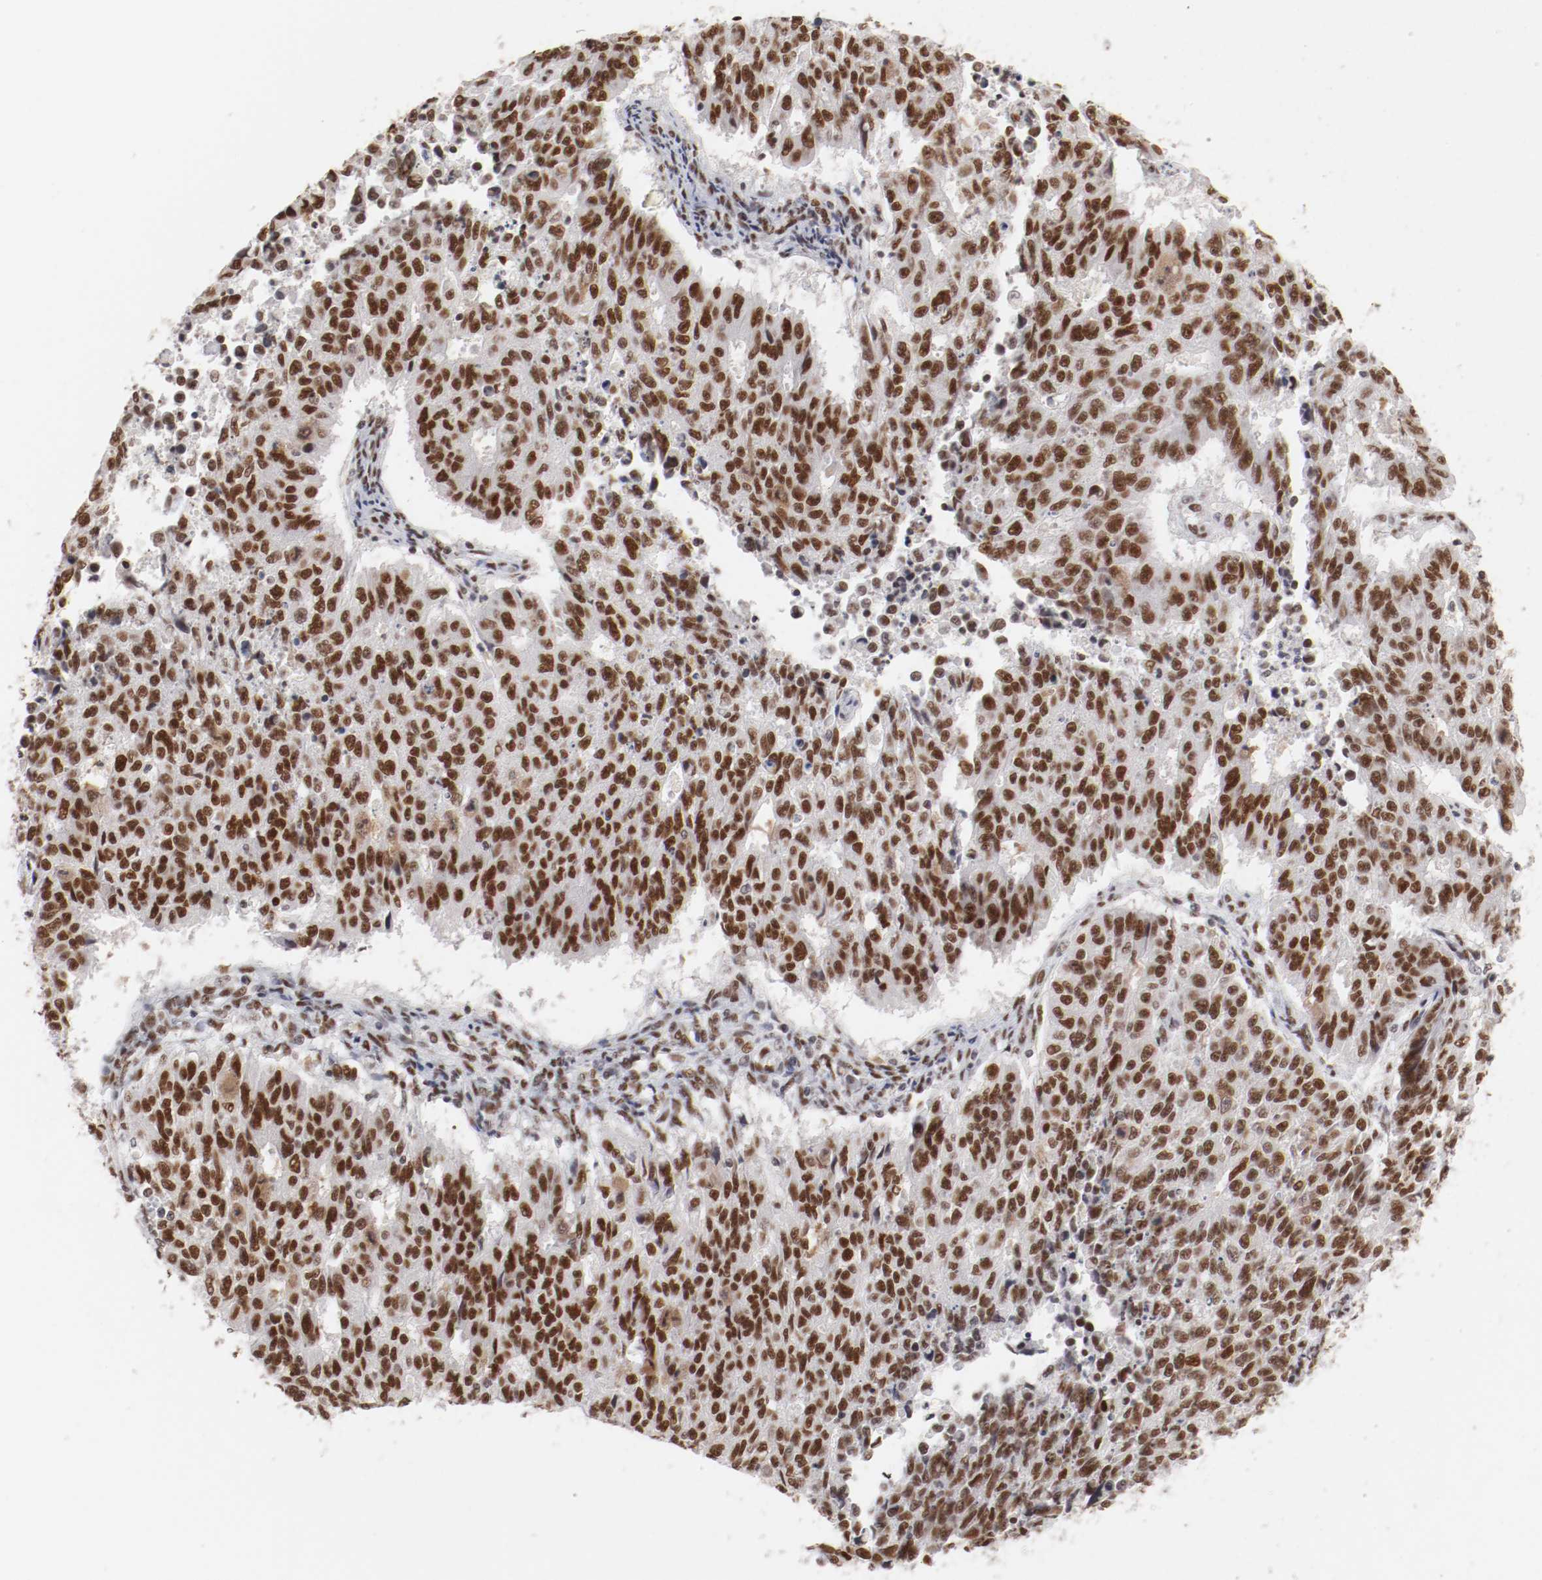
{"staining": {"intensity": "strong", "quantity": ">75%", "location": "nuclear"}, "tissue": "endometrial cancer", "cell_type": "Tumor cells", "image_type": "cancer", "snomed": [{"axis": "morphology", "description": "Adenocarcinoma, NOS"}, {"axis": "topography", "description": "Endometrium"}], "caption": "This histopathology image demonstrates adenocarcinoma (endometrial) stained with immunohistochemistry (IHC) to label a protein in brown. The nuclear of tumor cells show strong positivity for the protein. Nuclei are counter-stained blue.", "gene": "TP53BP1", "patient": {"sex": "female", "age": 42}}